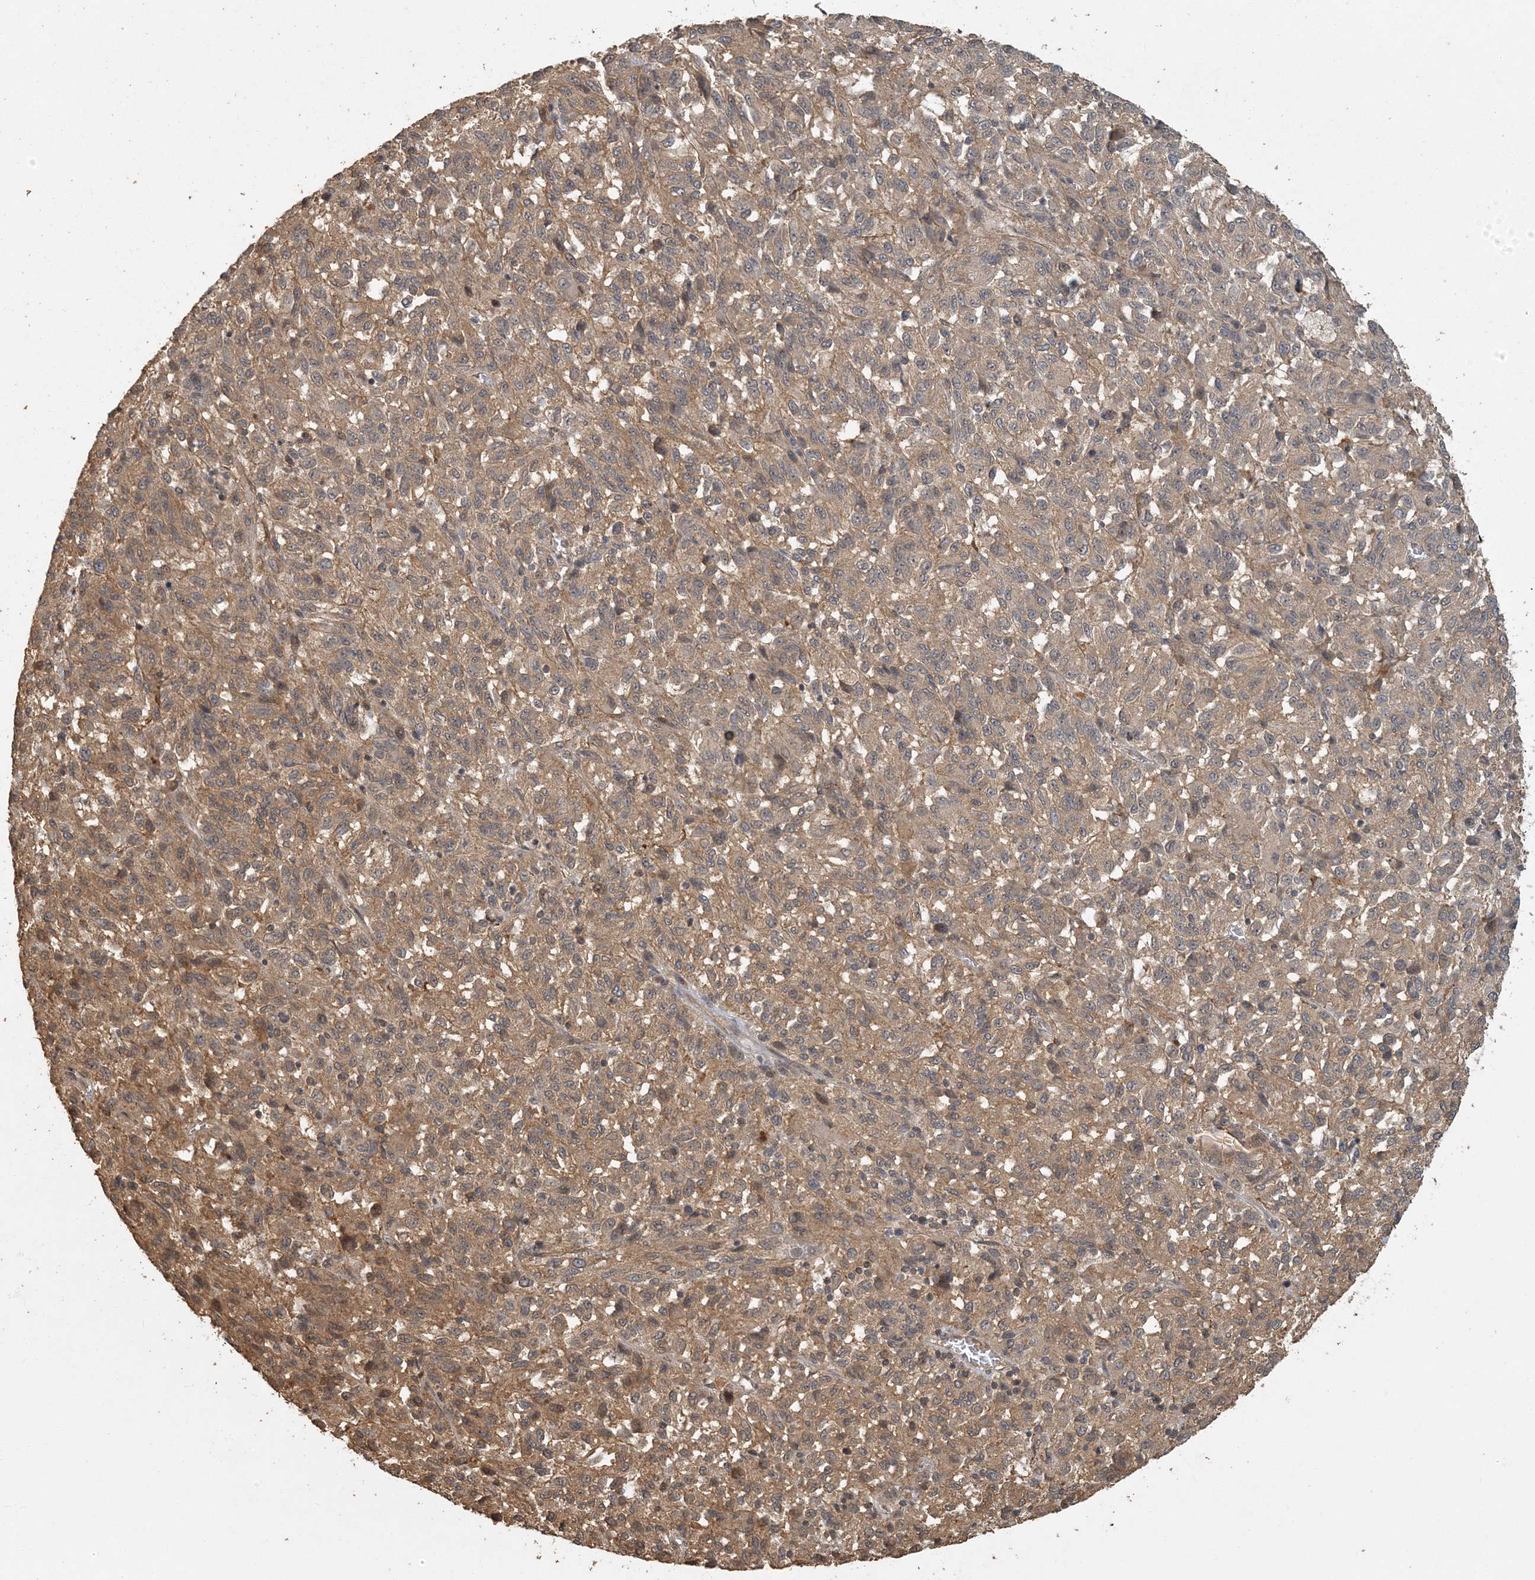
{"staining": {"intensity": "moderate", "quantity": ">75%", "location": "cytoplasmic/membranous"}, "tissue": "melanoma", "cell_type": "Tumor cells", "image_type": "cancer", "snomed": [{"axis": "morphology", "description": "Malignant melanoma, Metastatic site"}, {"axis": "topography", "description": "Lung"}], "caption": "A medium amount of moderate cytoplasmic/membranous staining is appreciated in approximately >75% of tumor cells in melanoma tissue.", "gene": "AK9", "patient": {"sex": "male", "age": 64}}